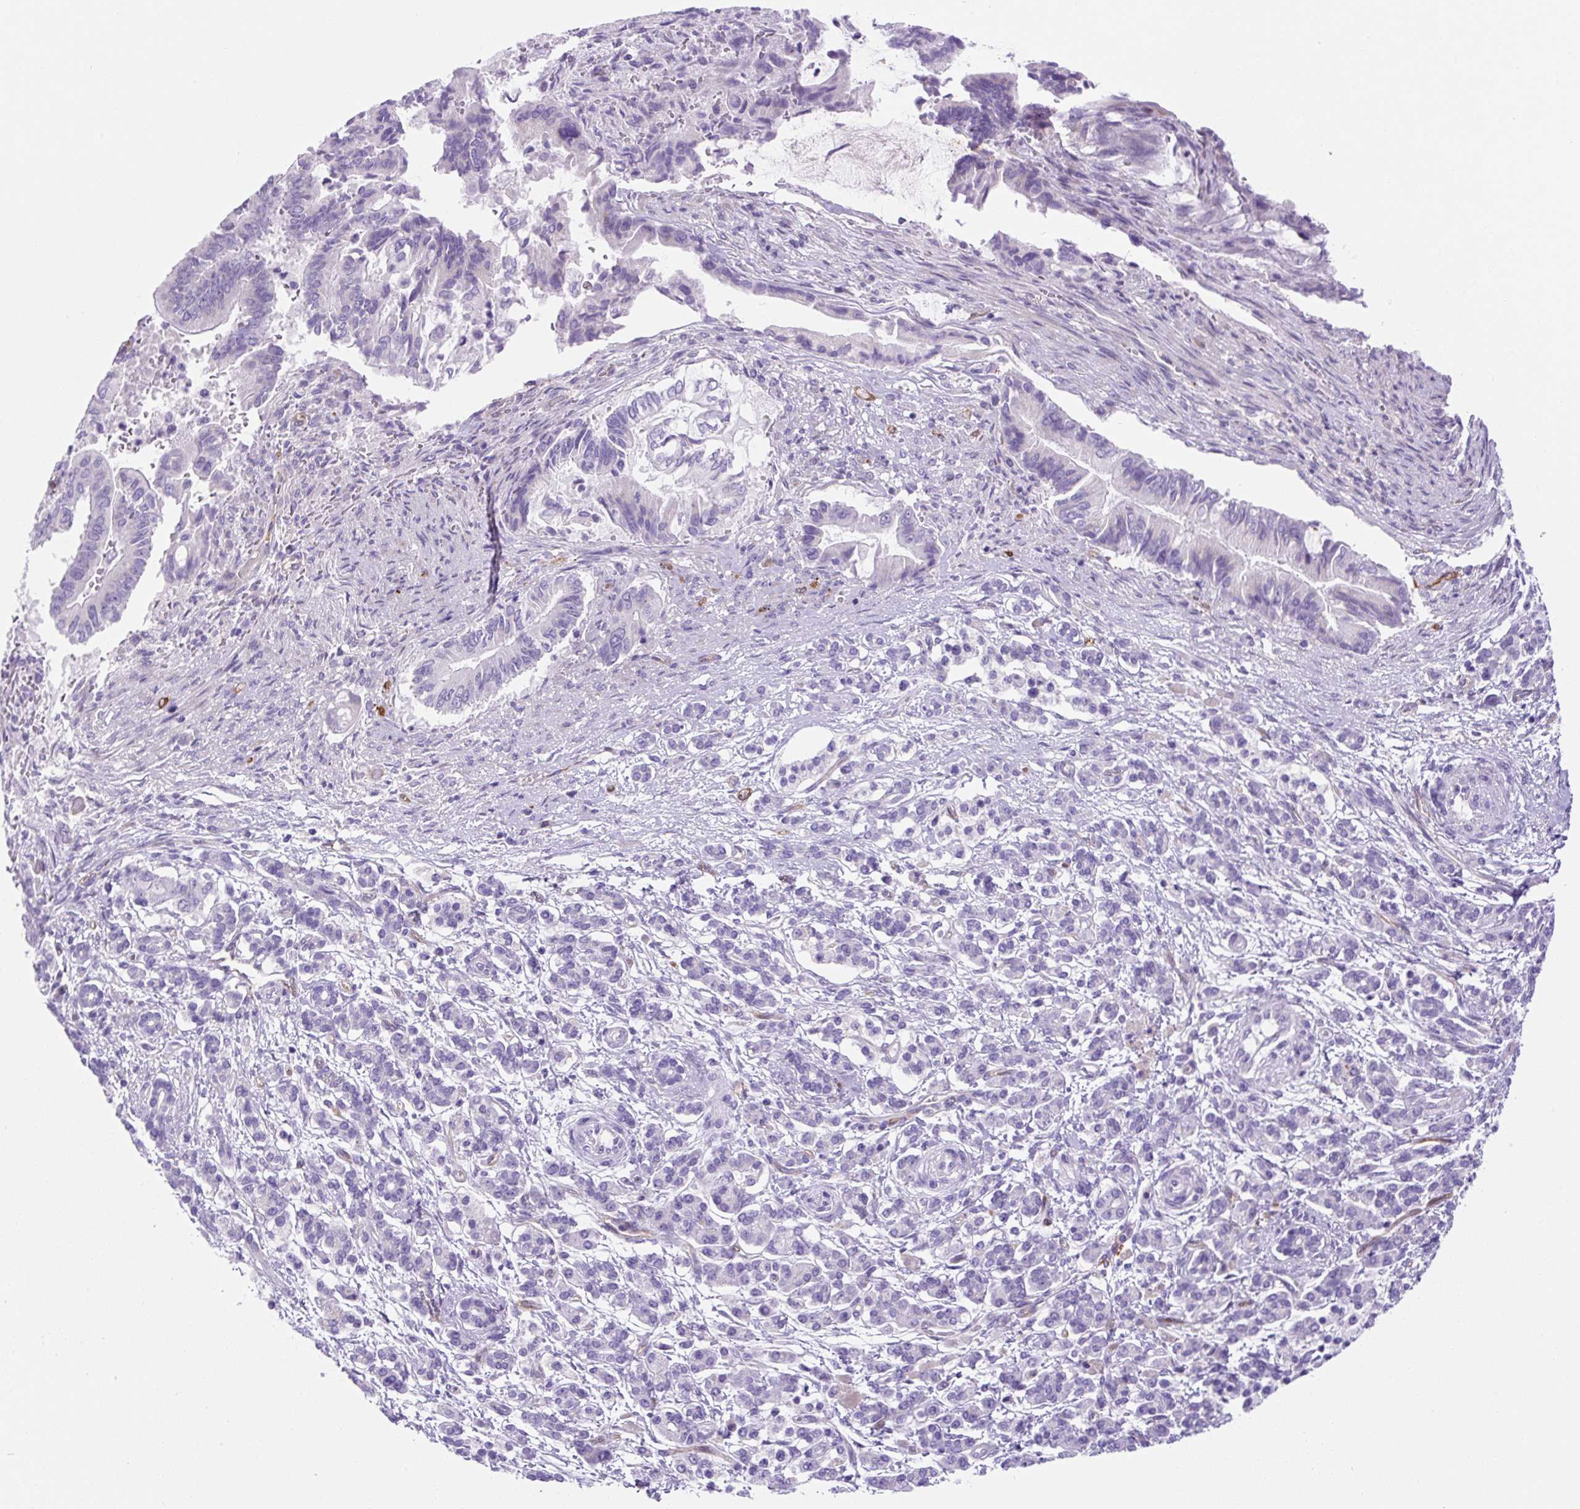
{"staining": {"intensity": "negative", "quantity": "none", "location": "none"}, "tissue": "pancreatic cancer", "cell_type": "Tumor cells", "image_type": "cancer", "snomed": [{"axis": "morphology", "description": "Adenocarcinoma, NOS"}, {"axis": "topography", "description": "Pancreas"}], "caption": "Immunohistochemistry of pancreatic cancer (adenocarcinoma) displays no staining in tumor cells.", "gene": "ASB4", "patient": {"sex": "male", "age": 68}}